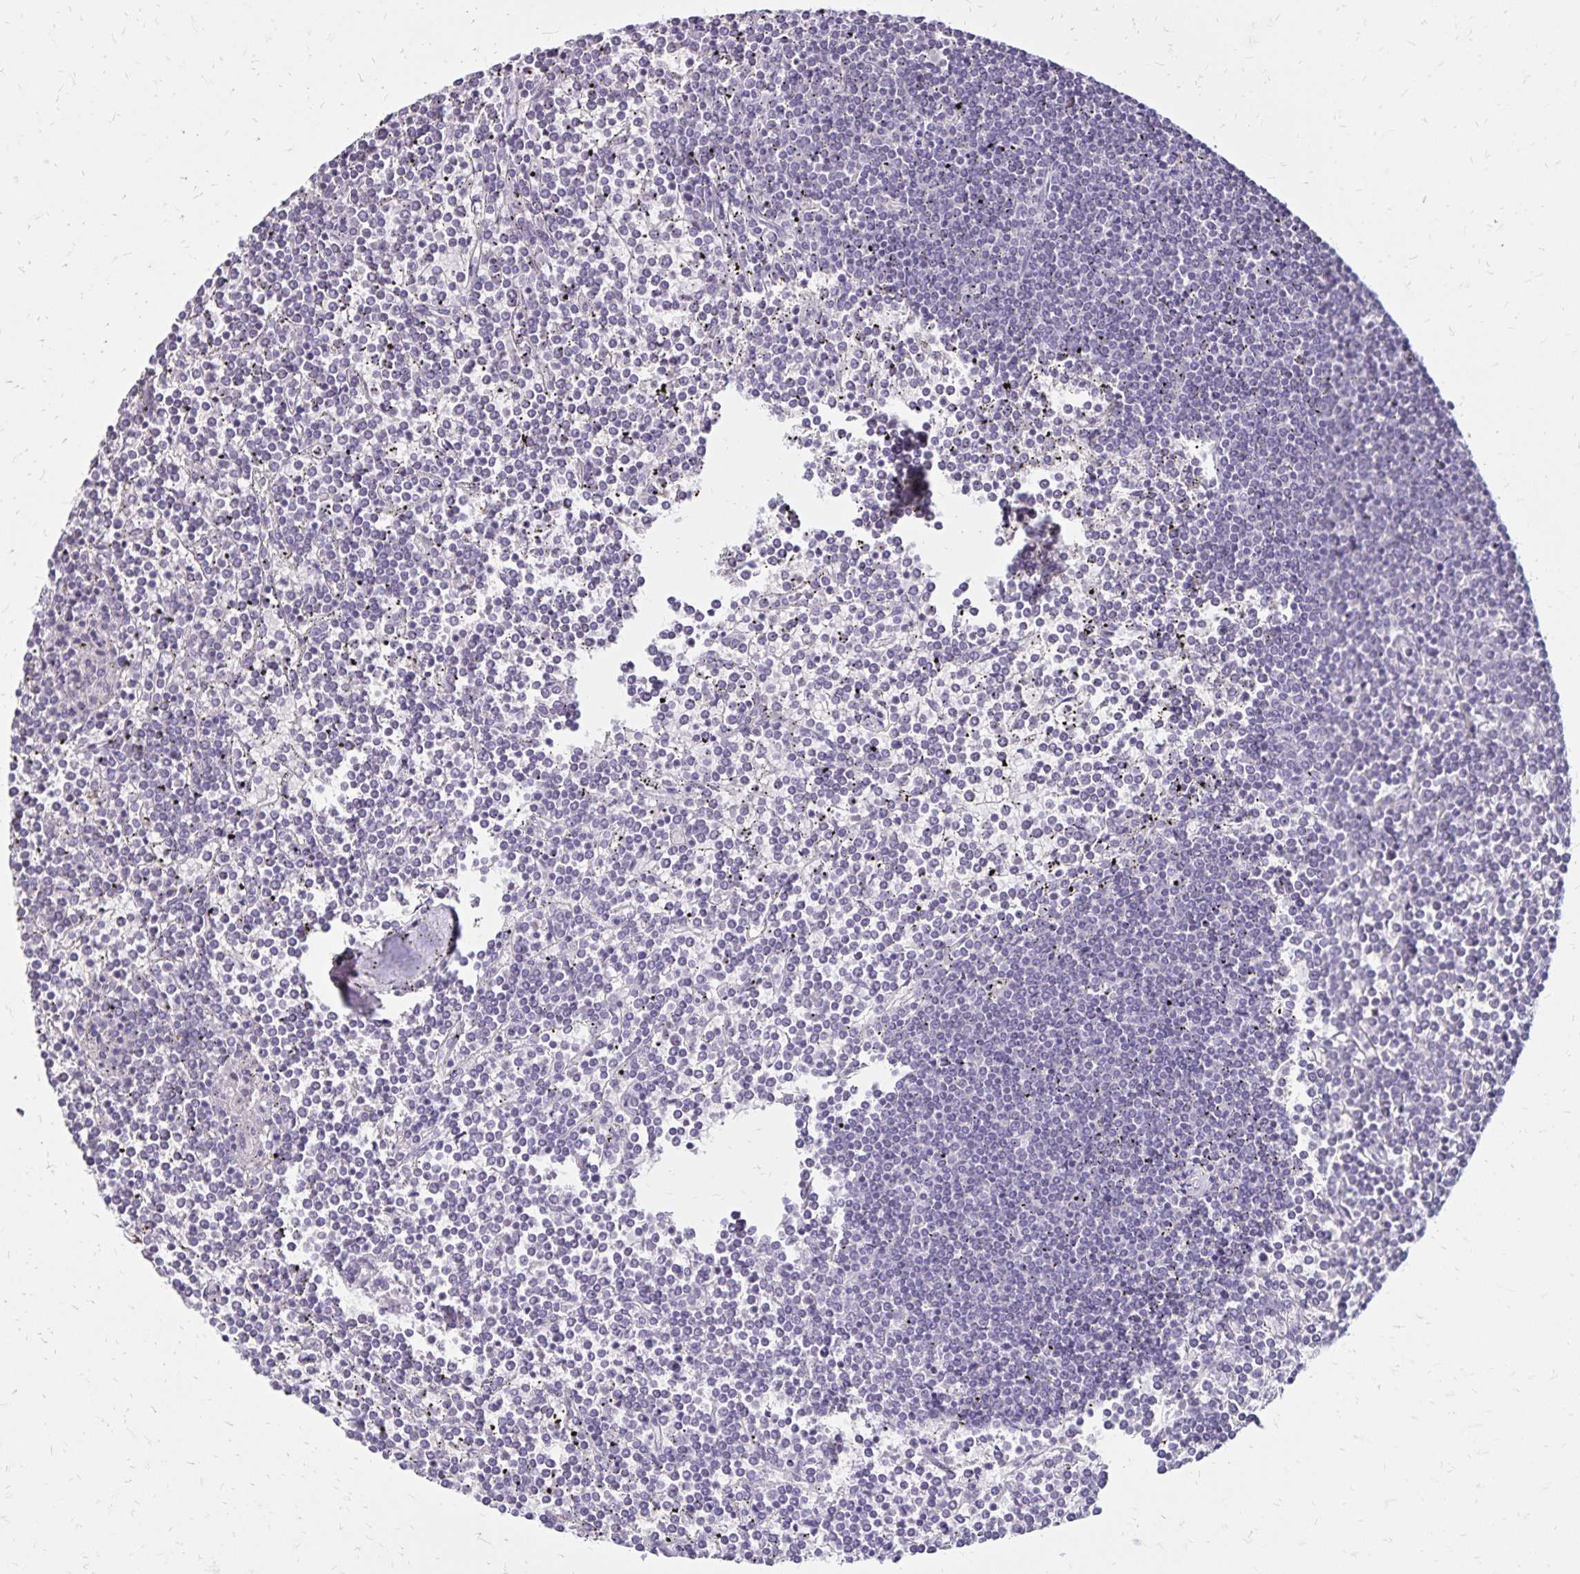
{"staining": {"intensity": "negative", "quantity": "none", "location": "none"}, "tissue": "lymphoma", "cell_type": "Tumor cells", "image_type": "cancer", "snomed": [{"axis": "morphology", "description": "Malignant lymphoma, non-Hodgkin's type, Low grade"}, {"axis": "topography", "description": "Spleen"}], "caption": "Tumor cells are negative for protein expression in human lymphoma.", "gene": "SH3GL3", "patient": {"sex": "female", "age": 19}}